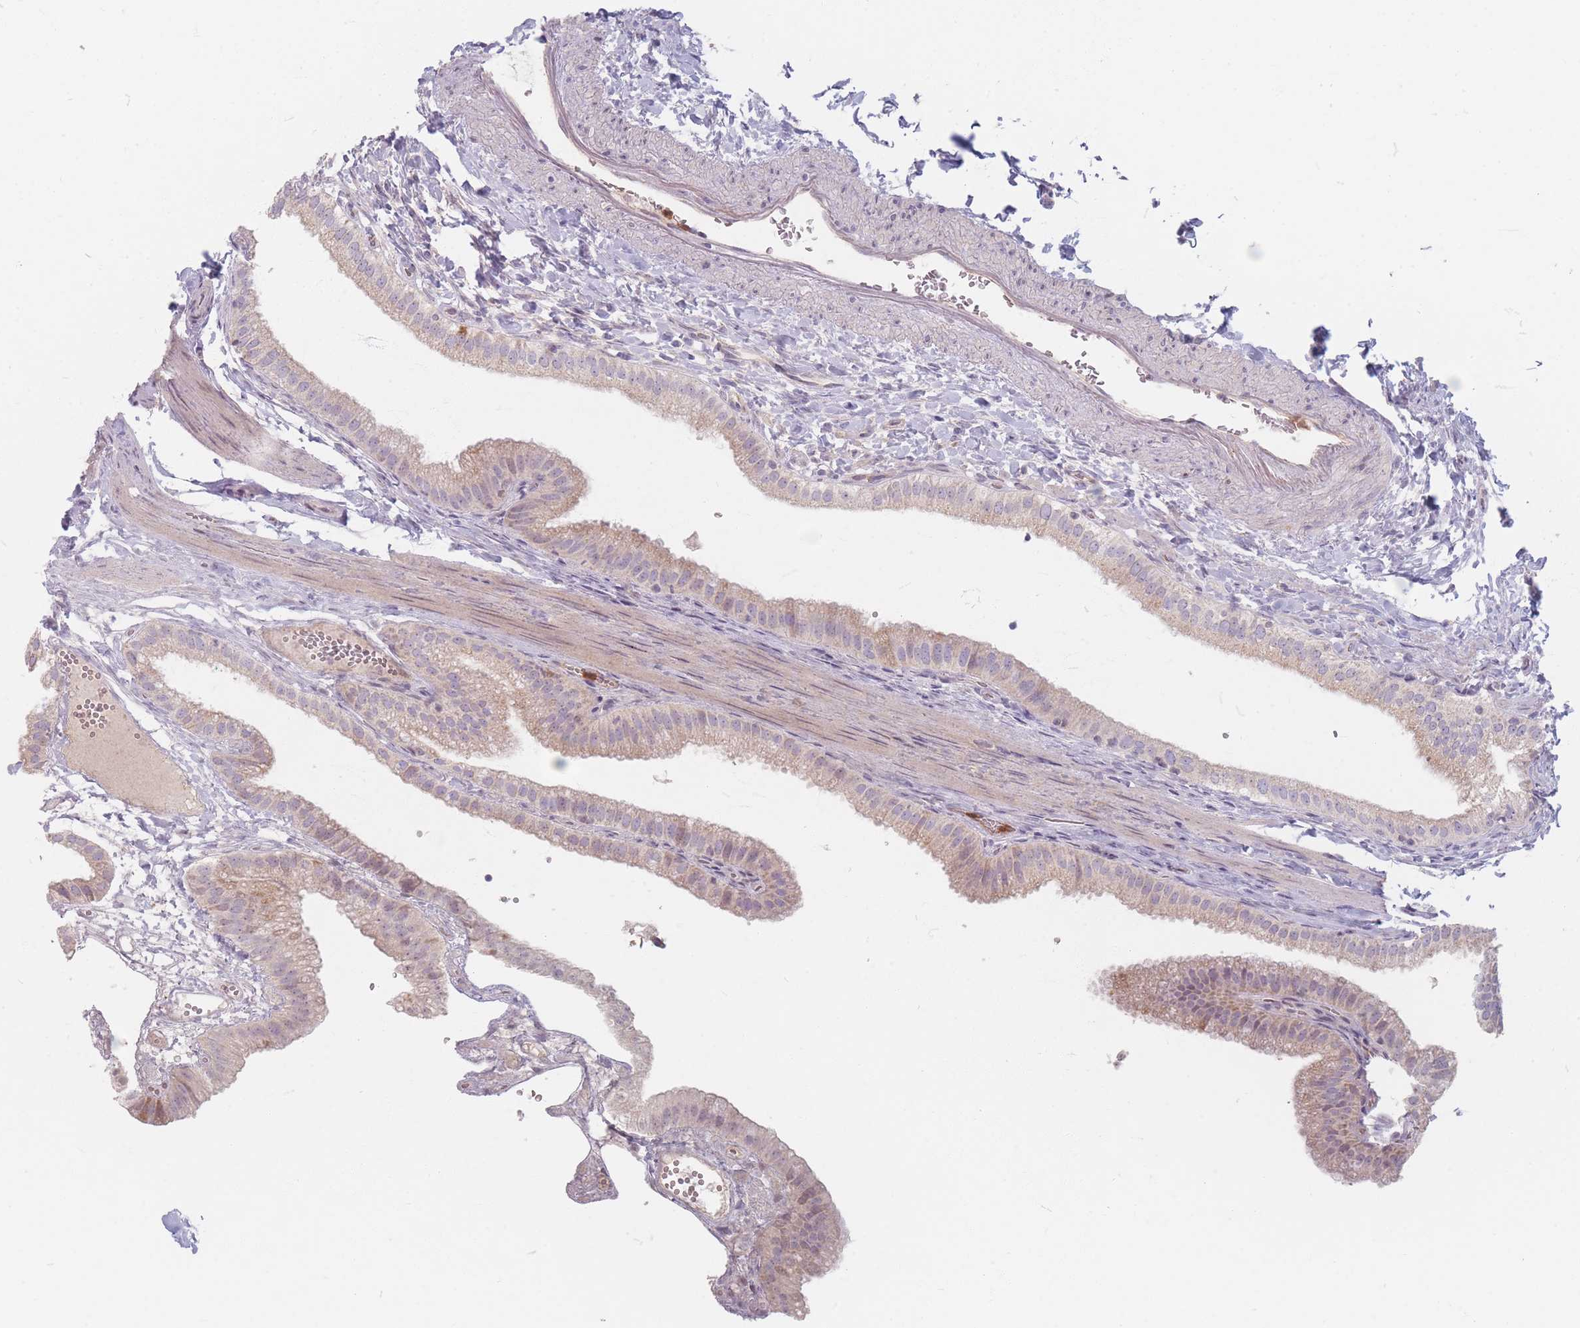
{"staining": {"intensity": "weak", "quantity": "<25%", "location": "cytoplasmic/membranous"}, "tissue": "gallbladder", "cell_type": "Glandular cells", "image_type": "normal", "snomed": [{"axis": "morphology", "description": "Normal tissue, NOS"}, {"axis": "topography", "description": "Gallbladder"}], "caption": "Human gallbladder stained for a protein using IHC reveals no expression in glandular cells.", "gene": "CHCHD7", "patient": {"sex": "female", "age": 61}}